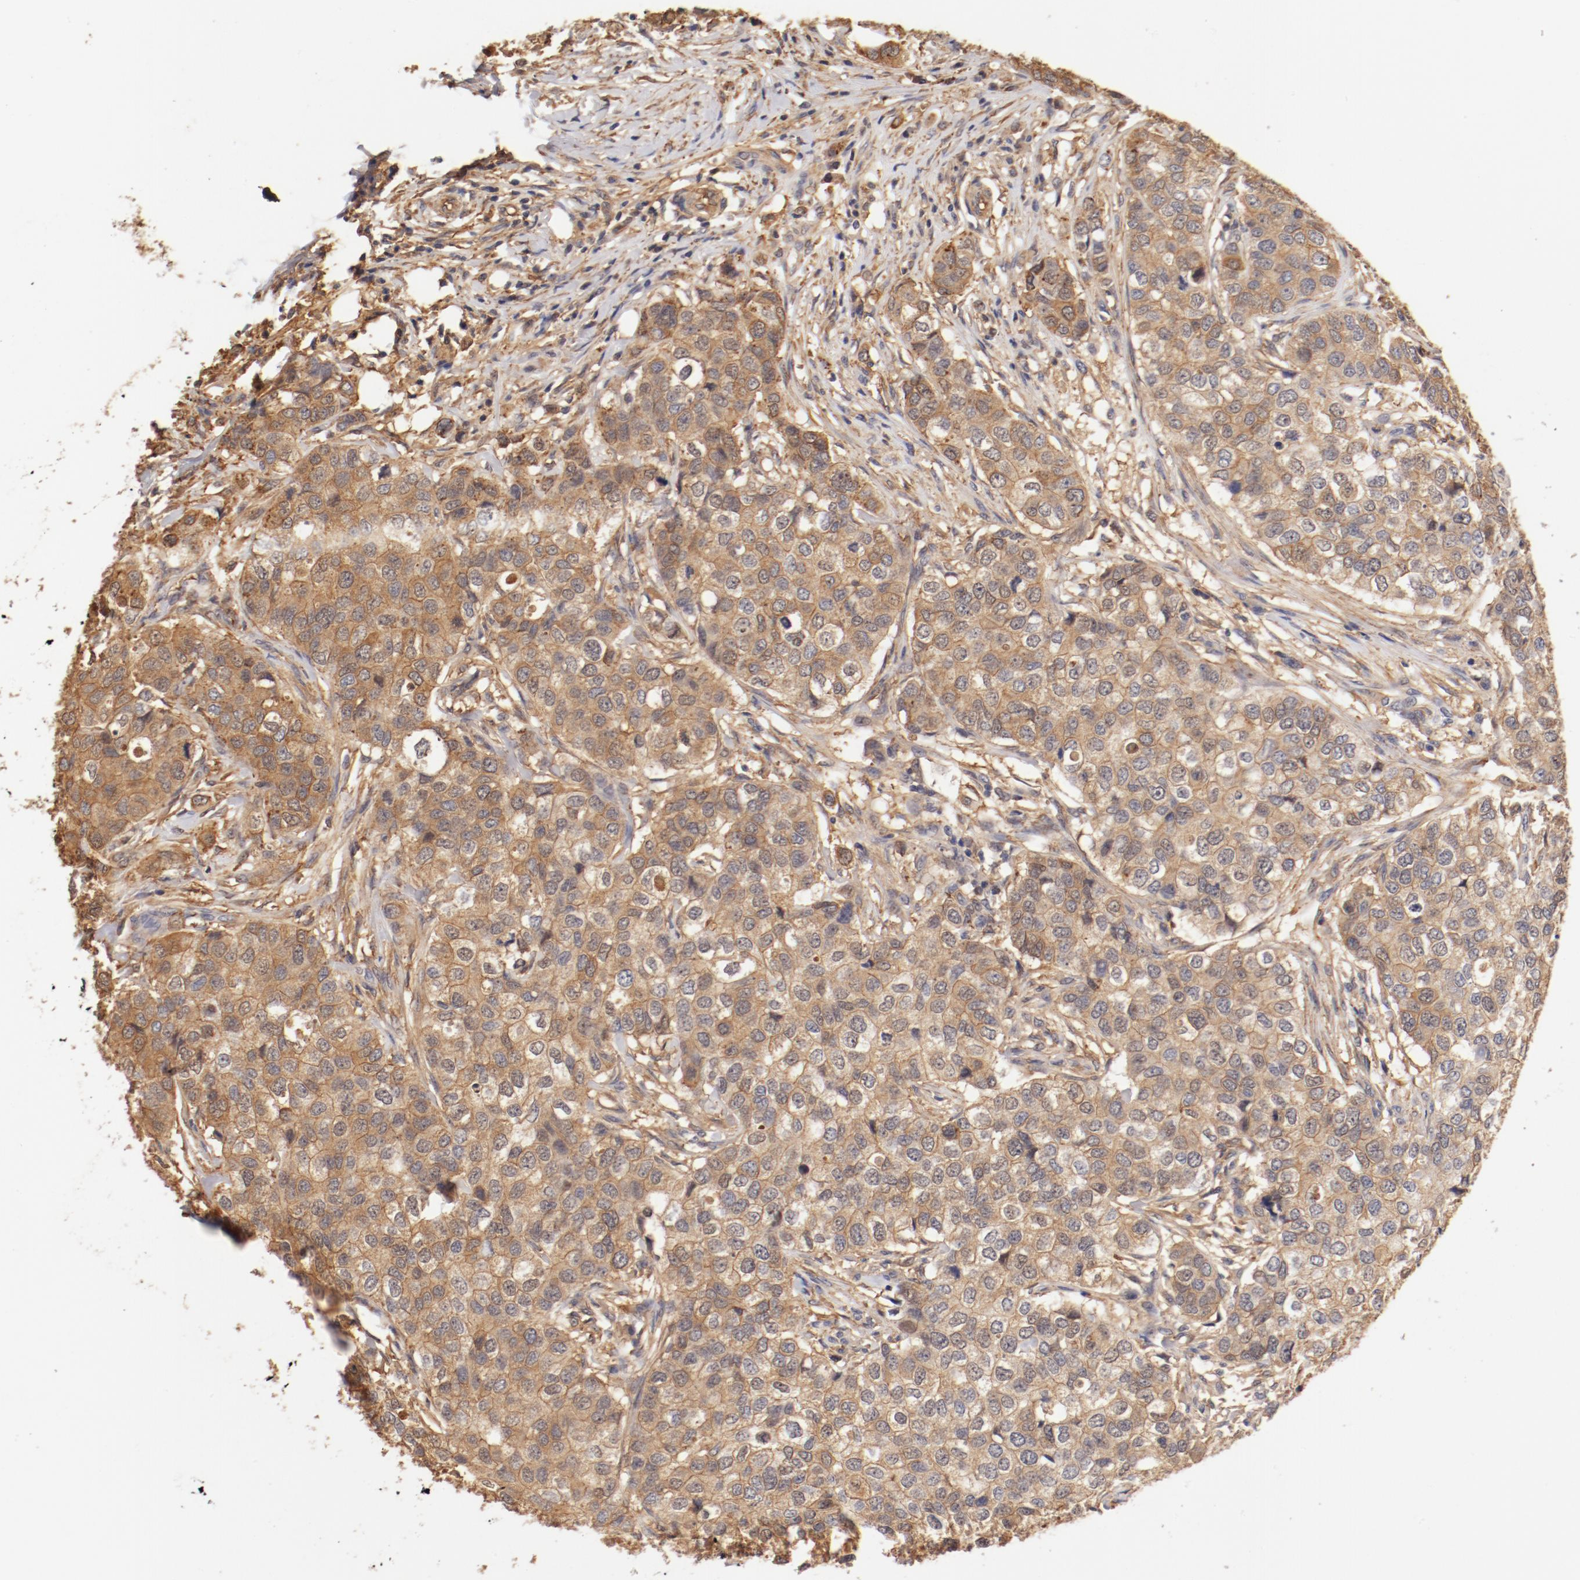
{"staining": {"intensity": "moderate", "quantity": ">75%", "location": "cytoplasmic/membranous"}, "tissue": "breast cancer", "cell_type": "Tumor cells", "image_type": "cancer", "snomed": [{"axis": "morphology", "description": "Normal tissue, NOS"}, {"axis": "morphology", "description": "Duct carcinoma"}, {"axis": "topography", "description": "Breast"}], "caption": "Immunohistochemical staining of human breast cancer (invasive ductal carcinoma) demonstrates medium levels of moderate cytoplasmic/membranous expression in approximately >75% of tumor cells.", "gene": "FCMR", "patient": {"sex": "female", "age": 49}}